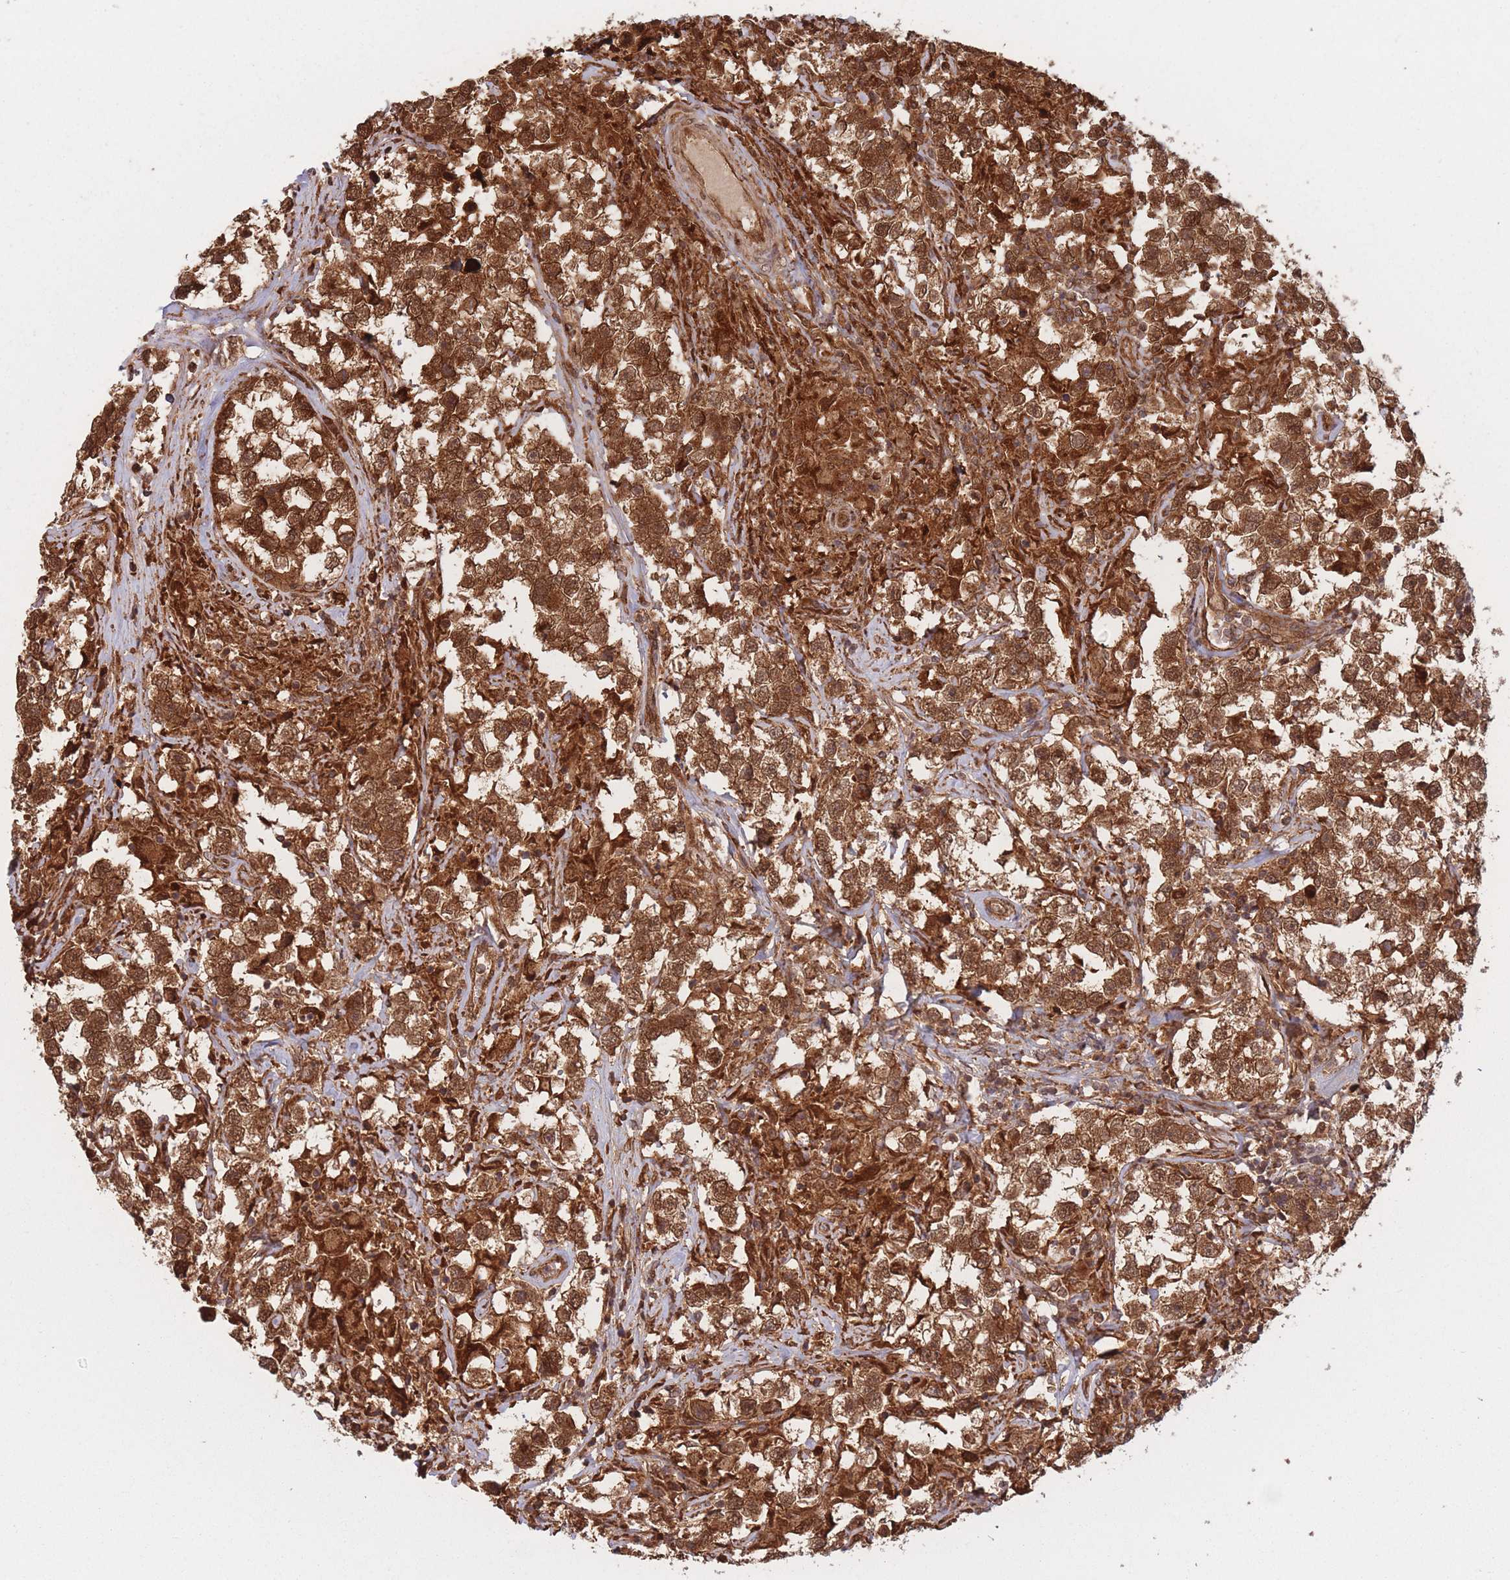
{"staining": {"intensity": "strong", "quantity": ">75%", "location": "cytoplasmic/membranous,nuclear"}, "tissue": "testis cancer", "cell_type": "Tumor cells", "image_type": "cancer", "snomed": [{"axis": "morphology", "description": "Seminoma, NOS"}, {"axis": "topography", "description": "Testis"}], "caption": "Immunohistochemistry image of neoplastic tissue: testis cancer stained using IHC exhibits high levels of strong protein expression localized specifically in the cytoplasmic/membranous and nuclear of tumor cells, appearing as a cytoplasmic/membranous and nuclear brown color.", "gene": "PODXL2", "patient": {"sex": "male", "age": 46}}